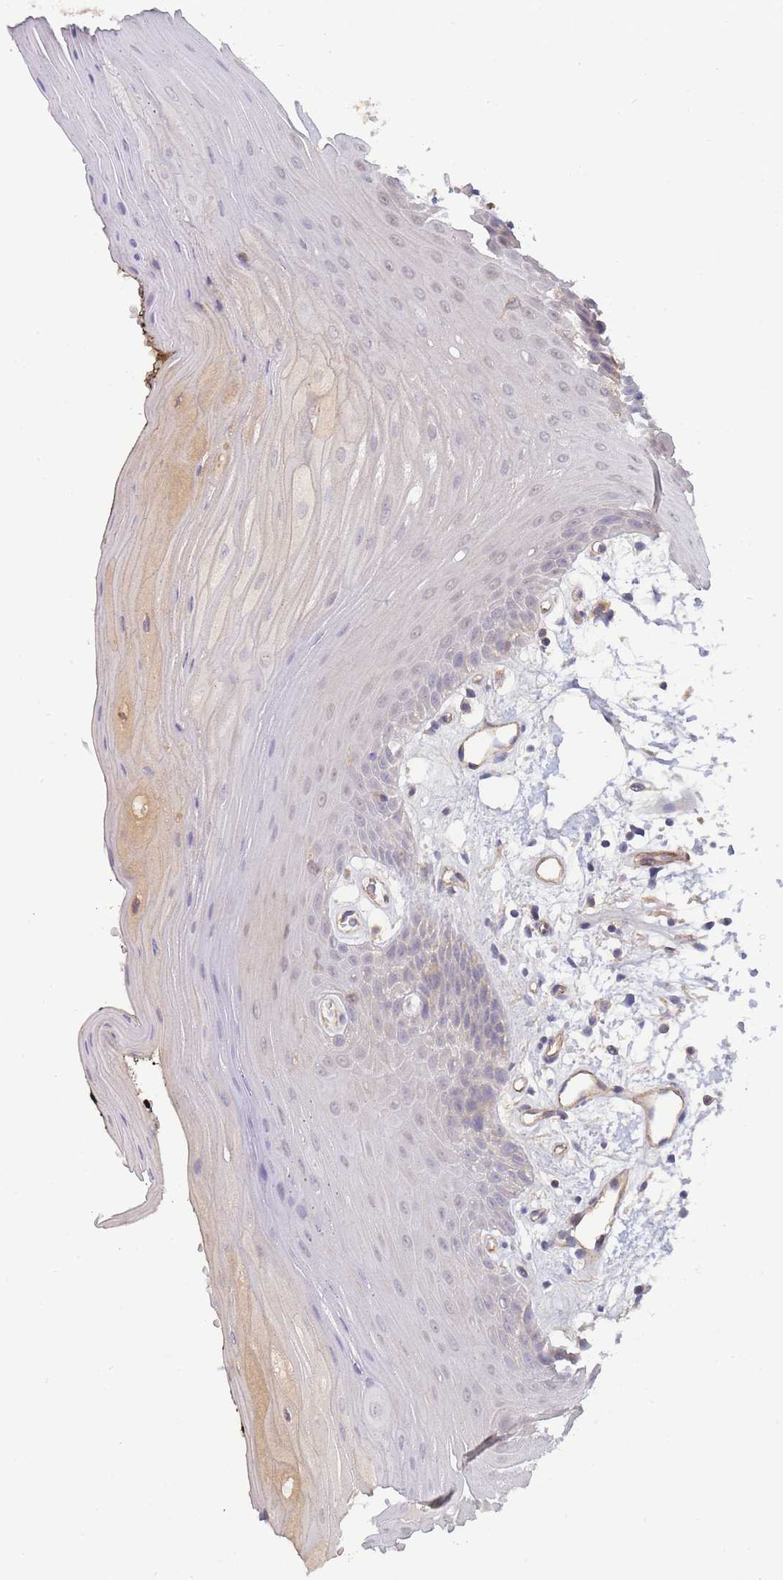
{"staining": {"intensity": "negative", "quantity": "none", "location": "none"}, "tissue": "oral mucosa", "cell_type": "Squamous epithelial cells", "image_type": "normal", "snomed": [{"axis": "morphology", "description": "Normal tissue, NOS"}, {"axis": "topography", "description": "Oral tissue"}, {"axis": "topography", "description": "Tounge, NOS"}], "caption": "Immunohistochemistry (IHC) photomicrograph of benign human oral mucosa stained for a protein (brown), which exhibits no staining in squamous epithelial cells.", "gene": "NDUFAF5", "patient": {"sex": "female", "age": 59}}